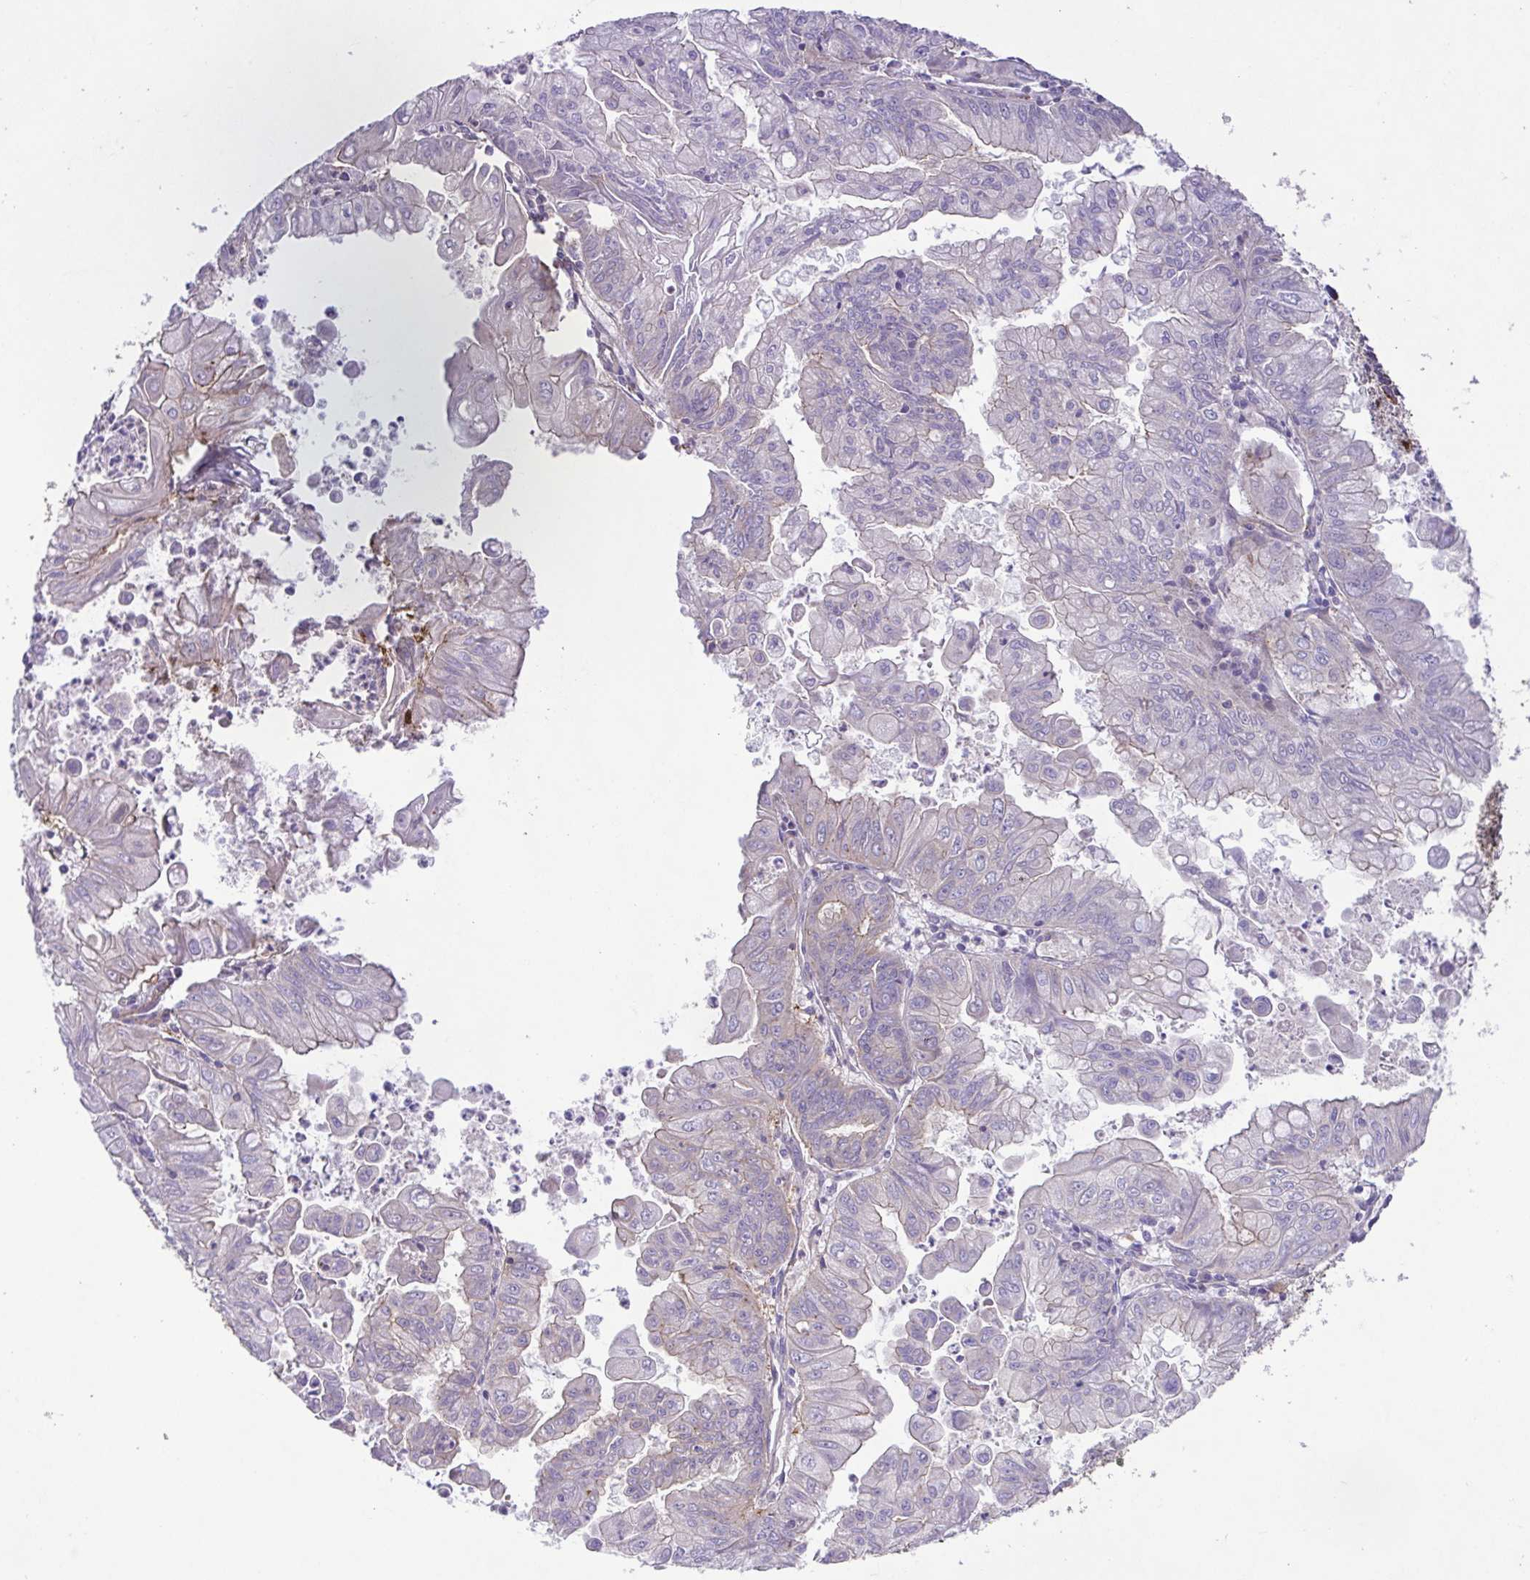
{"staining": {"intensity": "weak", "quantity": "<25%", "location": "cytoplasmic/membranous"}, "tissue": "stomach cancer", "cell_type": "Tumor cells", "image_type": "cancer", "snomed": [{"axis": "morphology", "description": "Adenocarcinoma, NOS"}, {"axis": "topography", "description": "Stomach, upper"}], "caption": "Immunohistochemistry (IHC) image of neoplastic tissue: human stomach cancer stained with DAB displays no significant protein positivity in tumor cells.", "gene": "IDE", "patient": {"sex": "male", "age": 80}}